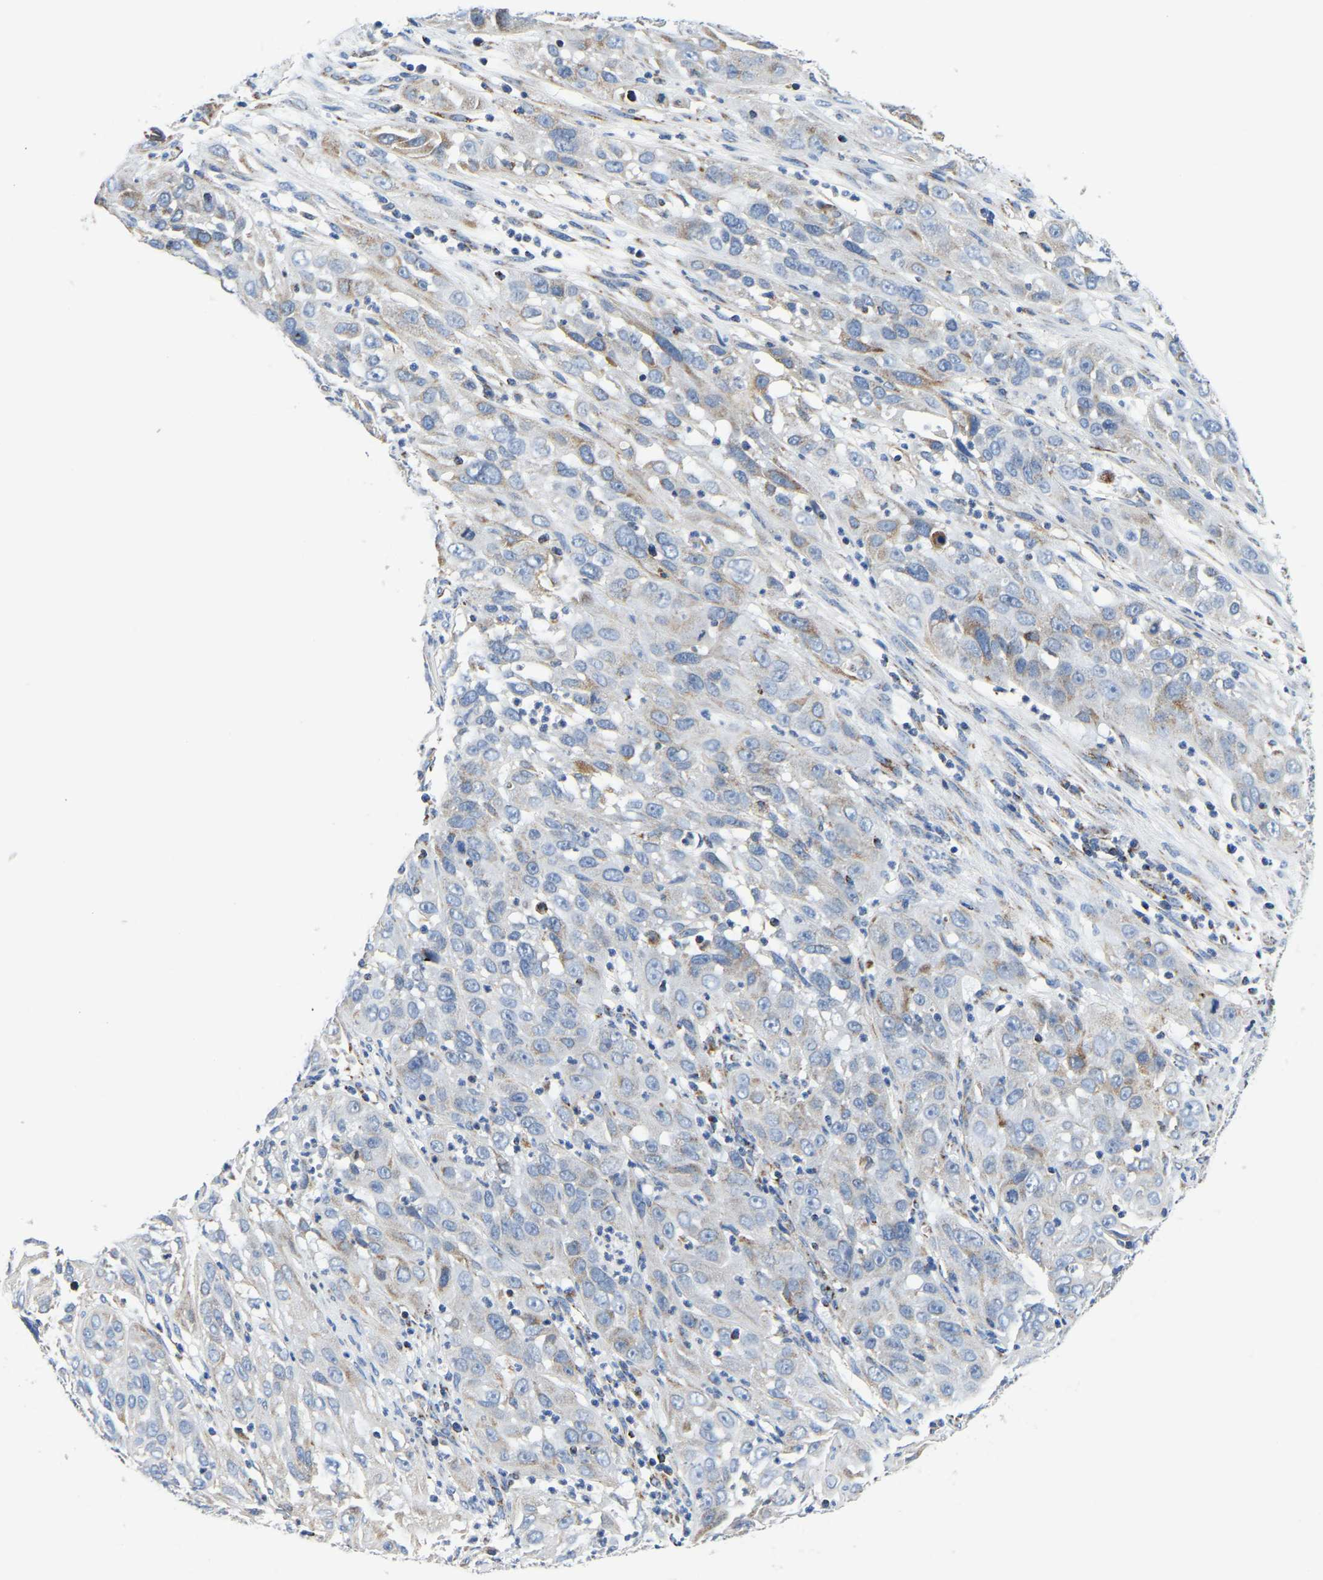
{"staining": {"intensity": "negative", "quantity": "none", "location": "none"}, "tissue": "cervical cancer", "cell_type": "Tumor cells", "image_type": "cancer", "snomed": [{"axis": "morphology", "description": "Squamous cell carcinoma, NOS"}, {"axis": "topography", "description": "Cervix"}], "caption": "Tumor cells are negative for protein expression in human cervical squamous cell carcinoma.", "gene": "SFXN1", "patient": {"sex": "female", "age": 32}}